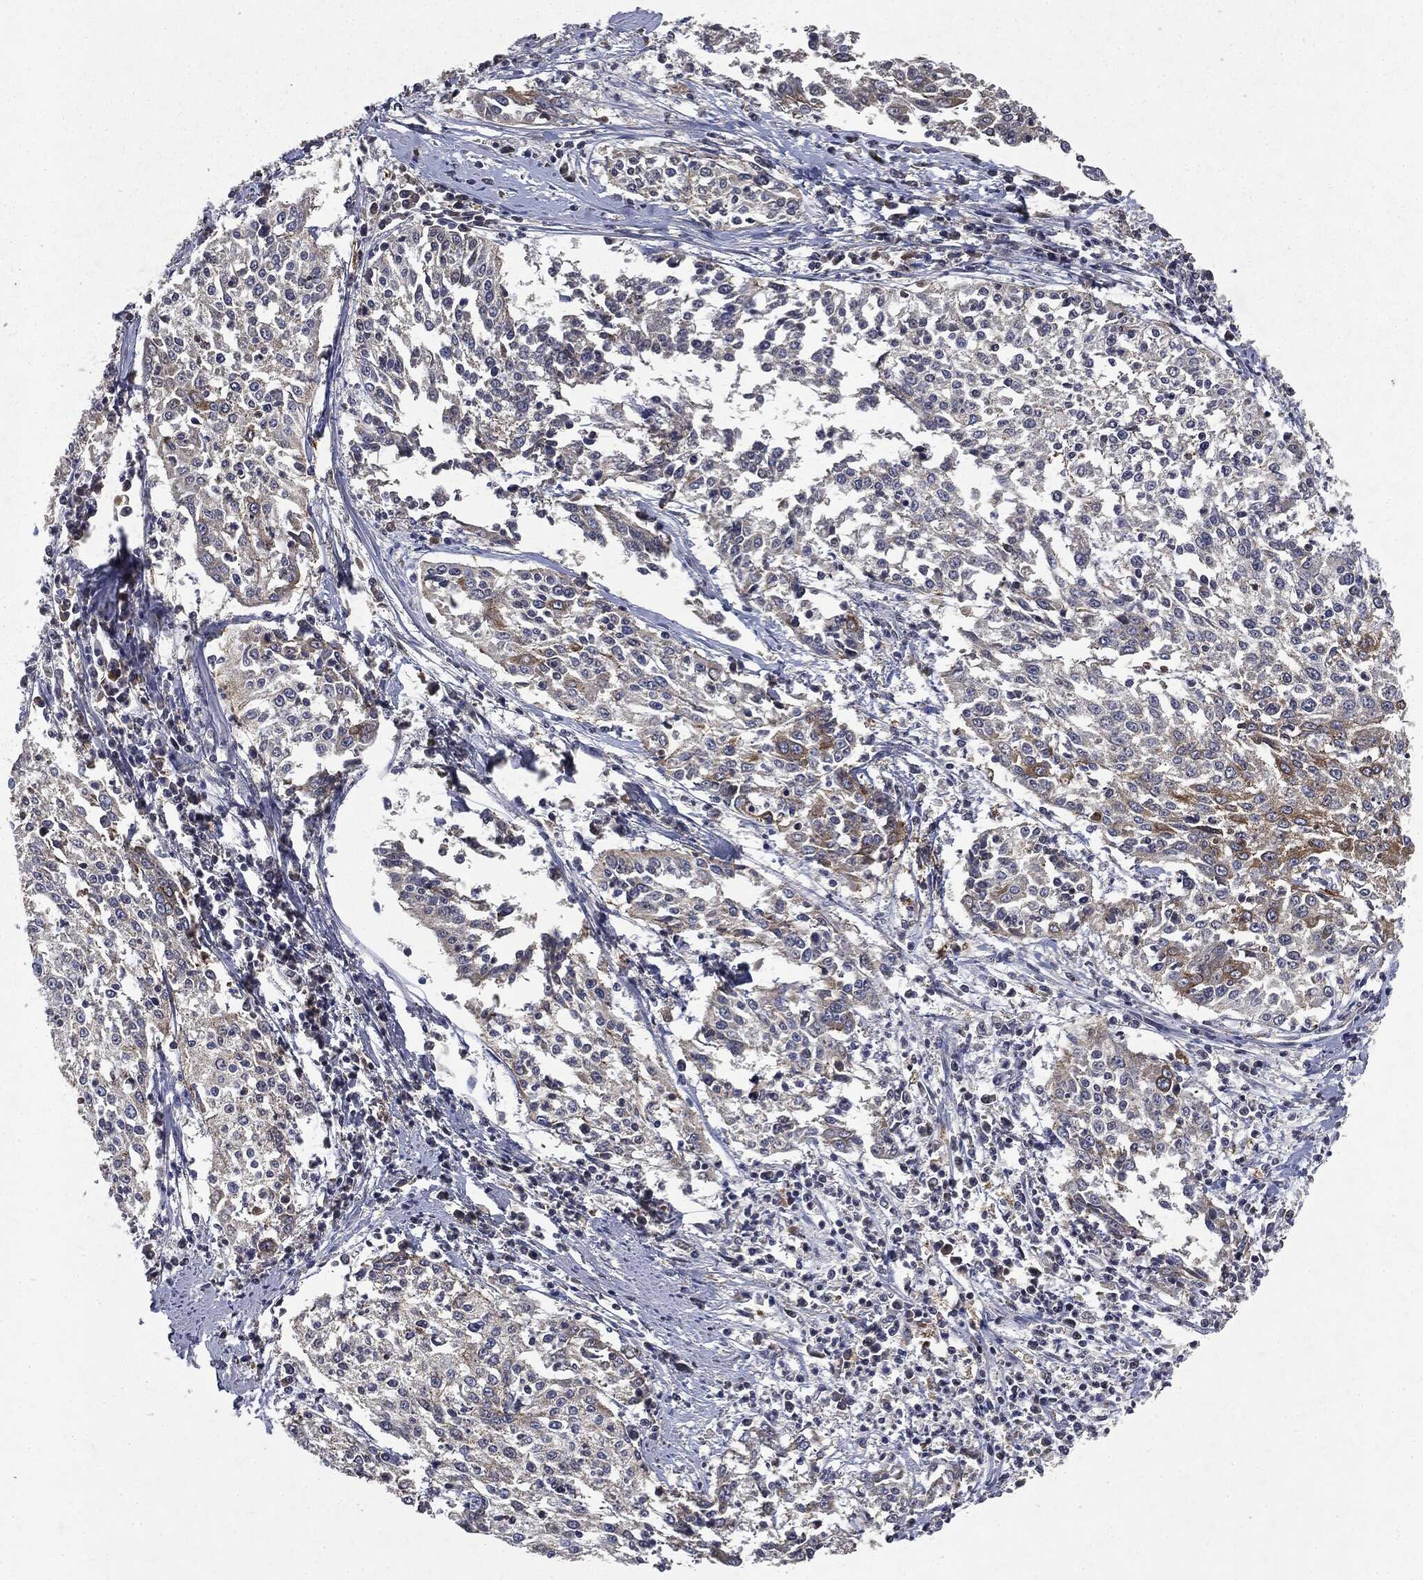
{"staining": {"intensity": "moderate", "quantity": "25%-75%", "location": "cytoplasmic/membranous"}, "tissue": "cervical cancer", "cell_type": "Tumor cells", "image_type": "cancer", "snomed": [{"axis": "morphology", "description": "Squamous cell carcinoma, NOS"}, {"axis": "topography", "description": "Cervix"}], "caption": "The photomicrograph shows a brown stain indicating the presence of a protein in the cytoplasmic/membranous of tumor cells in cervical cancer (squamous cell carcinoma). Nuclei are stained in blue.", "gene": "PLPPR2", "patient": {"sex": "female", "age": 41}}